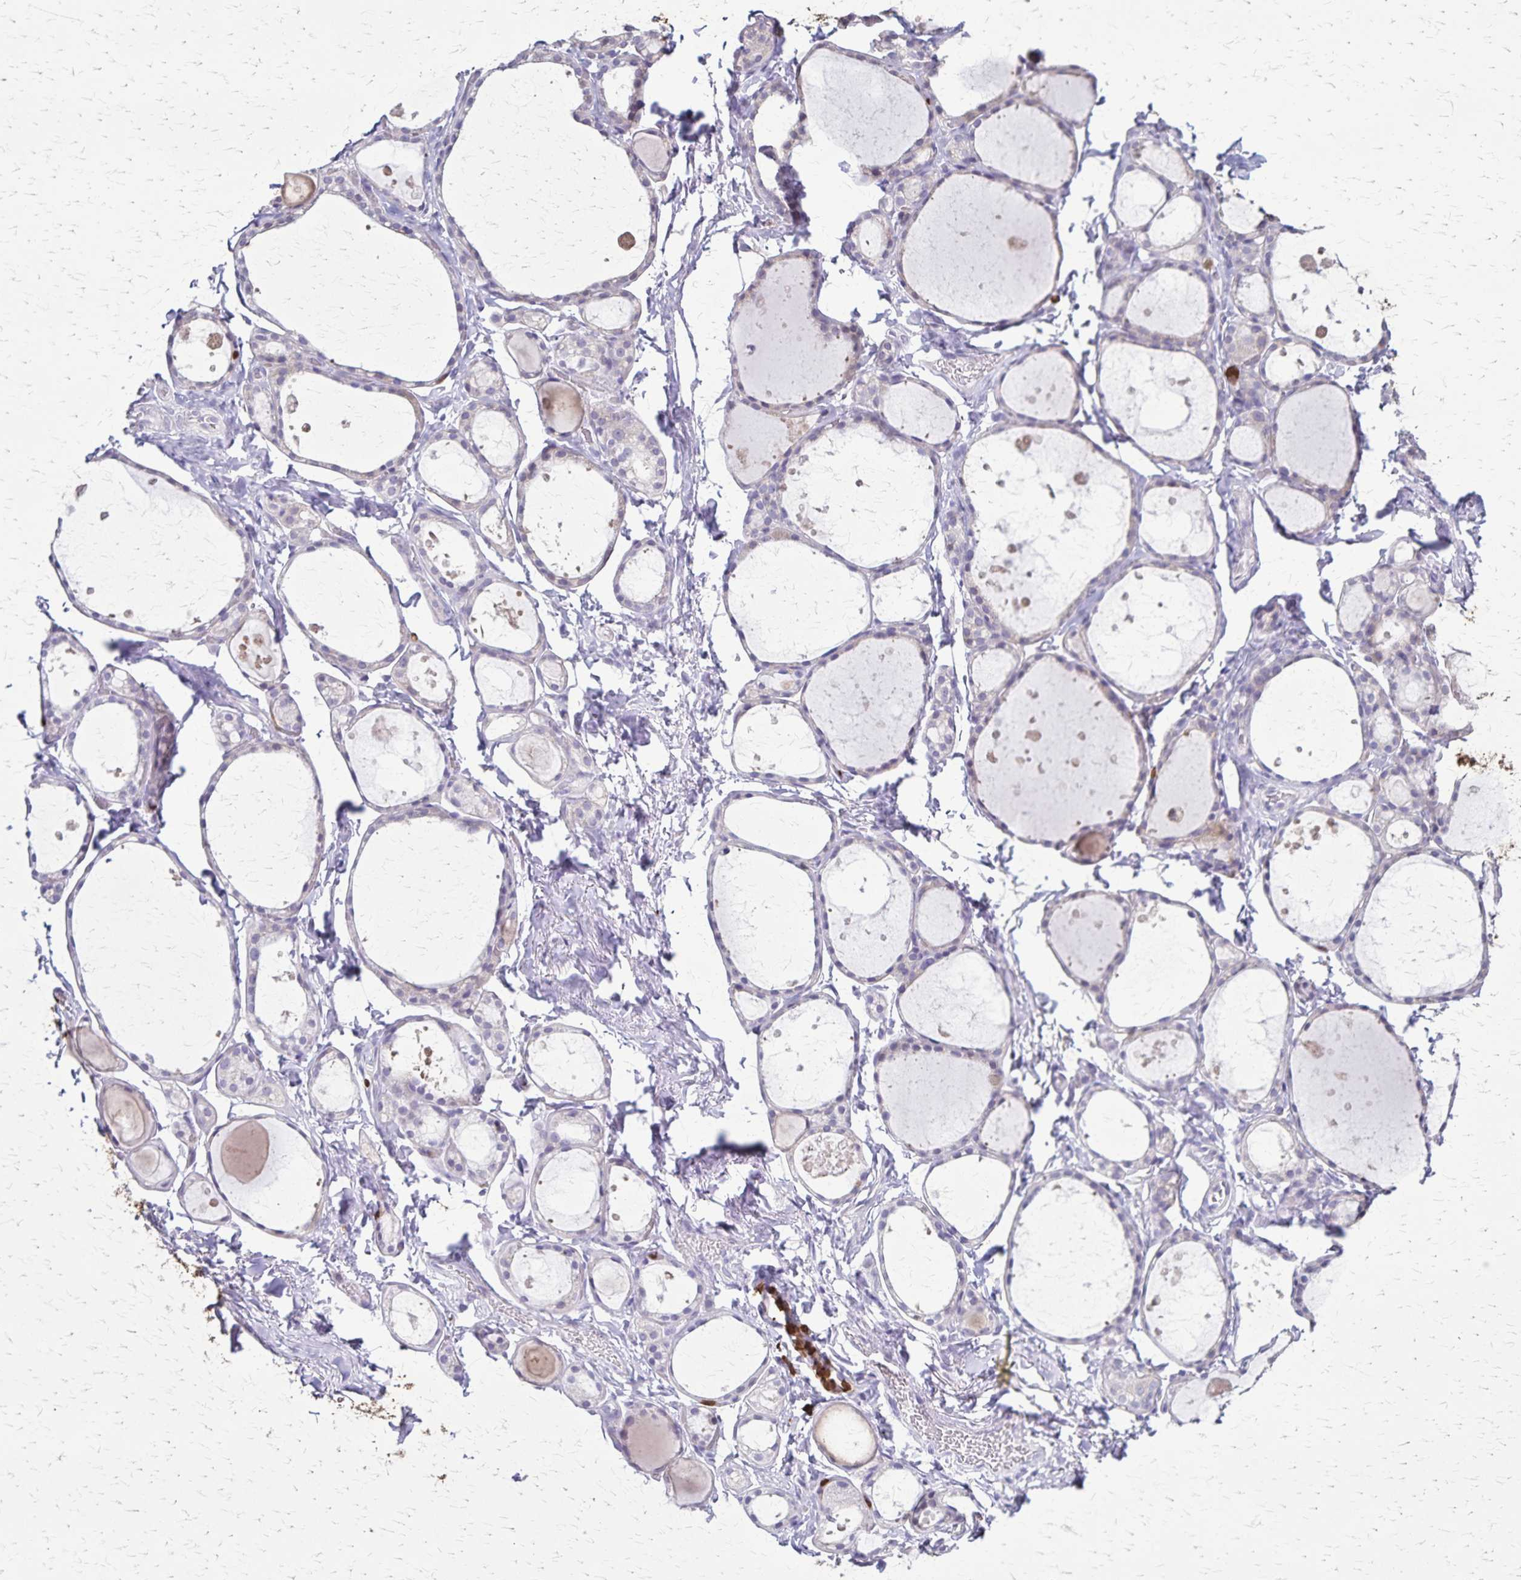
{"staining": {"intensity": "negative", "quantity": "none", "location": "none"}, "tissue": "thyroid gland", "cell_type": "Glandular cells", "image_type": "normal", "snomed": [{"axis": "morphology", "description": "Normal tissue, NOS"}, {"axis": "topography", "description": "Thyroid gland"}], "caption": "The micrograph reveals no staining of glandular cells in normal thyroid gland.", "gene": "ULBP3", "patient": {"sex": "male", "age": 68}}